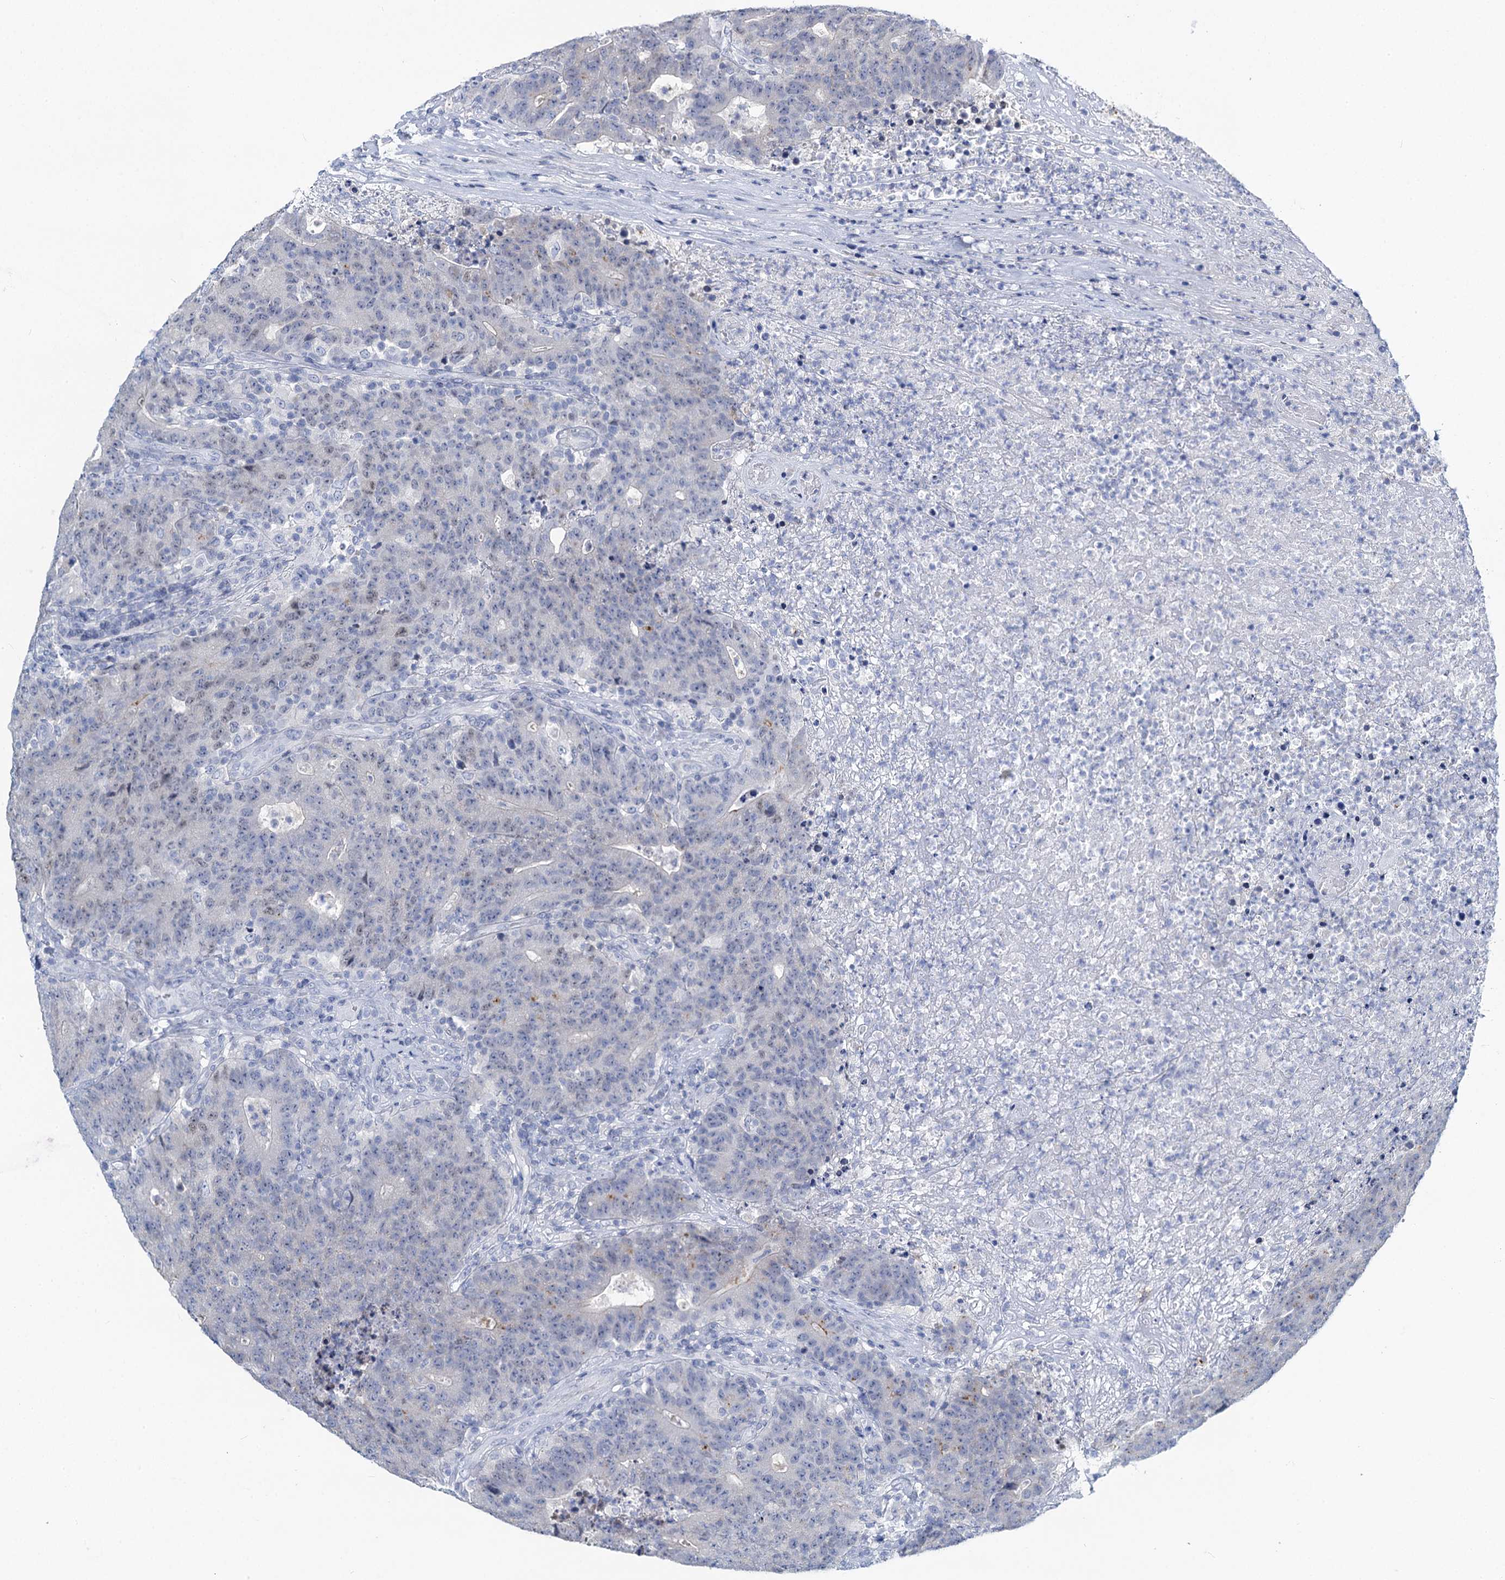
{"staining": {"intensity": "negative", "quantity": "none", "location": "none"}, "tissue": "colorectal cancer", "cell_type": "Tumor cells", "image_type": "cancer", "snomed": [{"axis": "morphology", "description": "Adenocarcinoma, NOS"}, {"axis": "topography", "description": "Colon"}], "caption": "An image of human colorectal cancer (adenocarcinoma) is negative for staining in tumor cells.", "gene": "TOX3", "patient": {"sex": "female", "age": 75}}